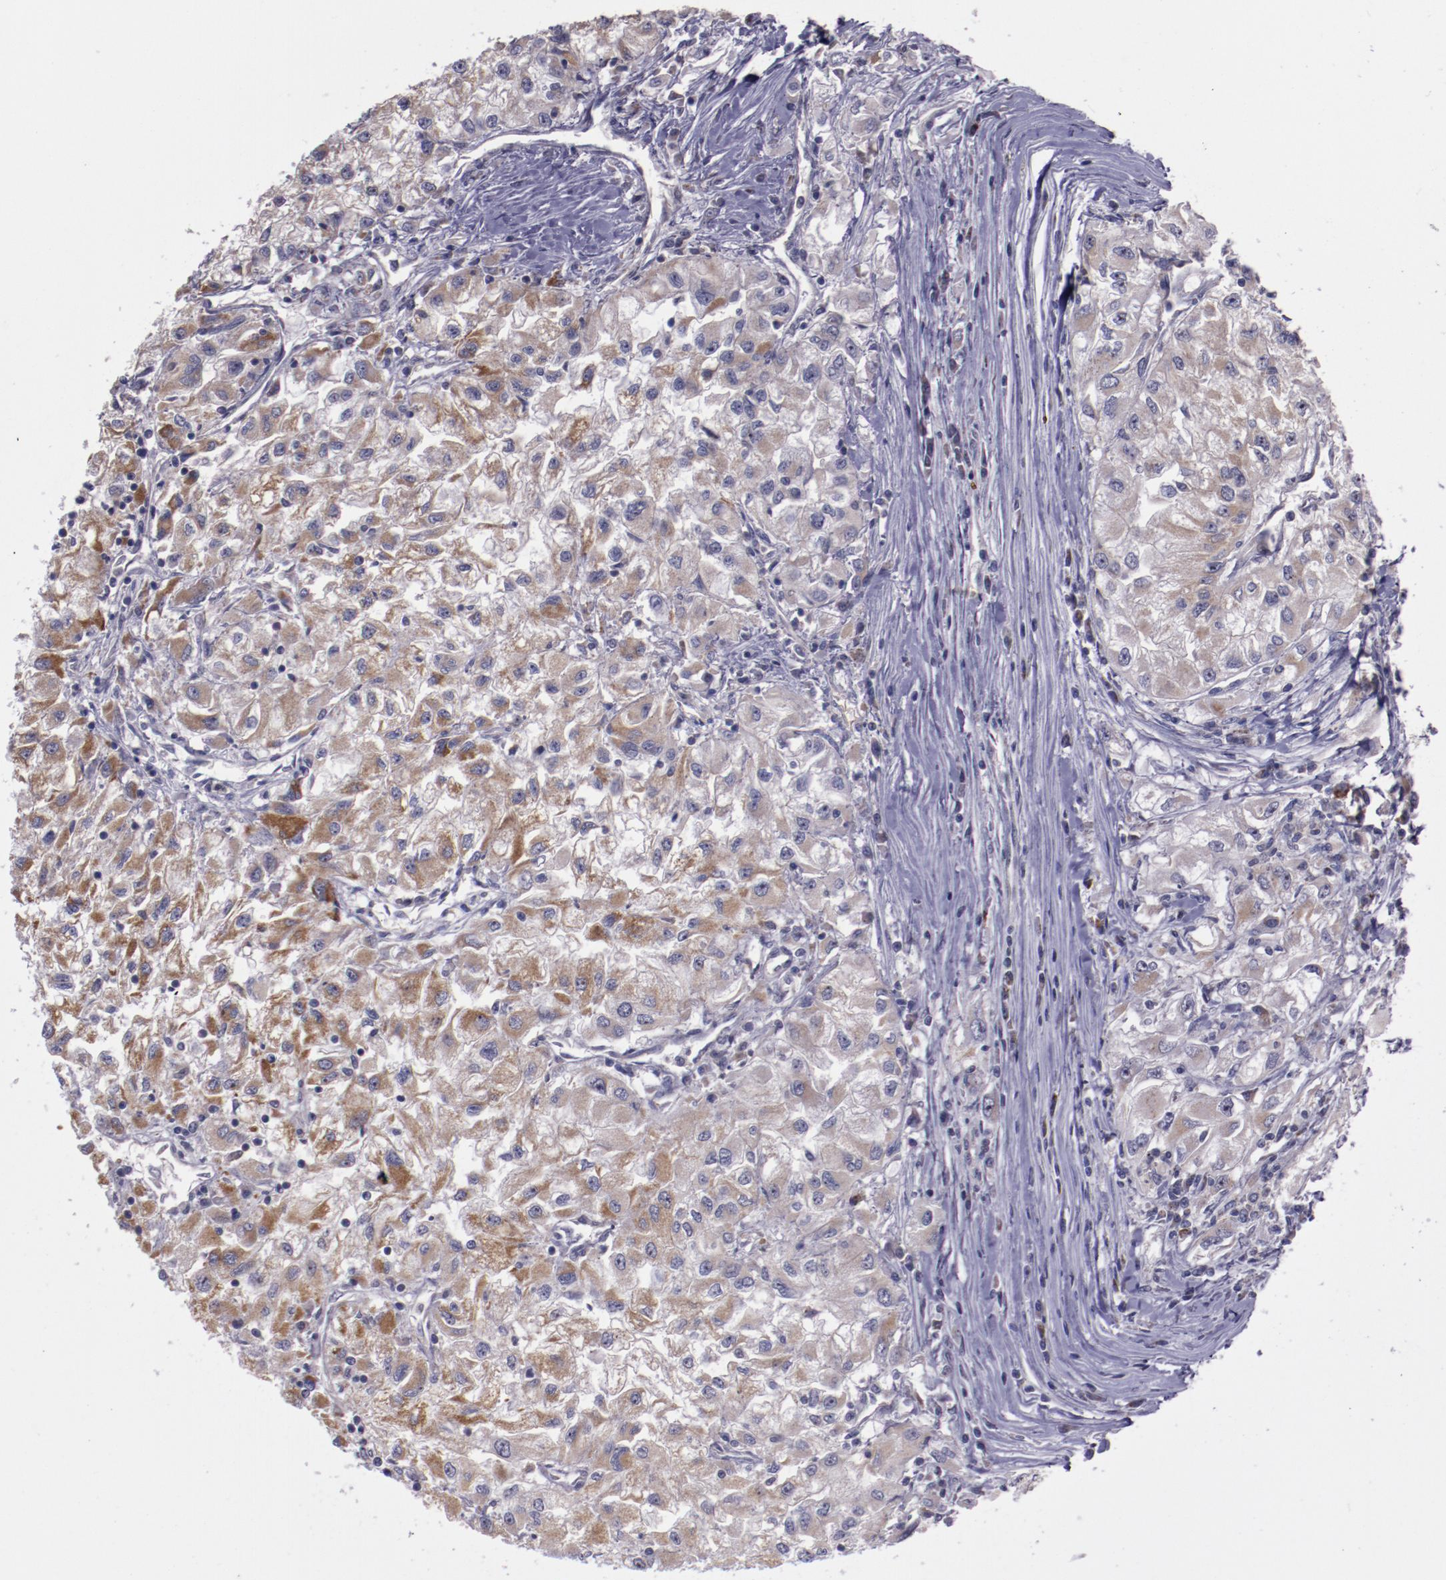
{"staining": {"intensity": "moderate", "quantity": "25%-75%", "location": "cytoplasmic/membranous"}, "tissue": "renal cancer", "cell_type": "Tumor cells", "image_type": "cancer", "snomed": [{"axis": "morphology", "description": "Adenocarcinoma, NOS"}, {"axis": "topography", "description": "Kidney"}], "caption": "Brown immunohistochemical staining in renal cancer (adenocarcinoma) demonstrates moderate cytoplasmic/membranous positivity in approximately 25%-75% of tumor cells.", "gene": "LONP1", "patient": {"sex": "male", "age": 59}}